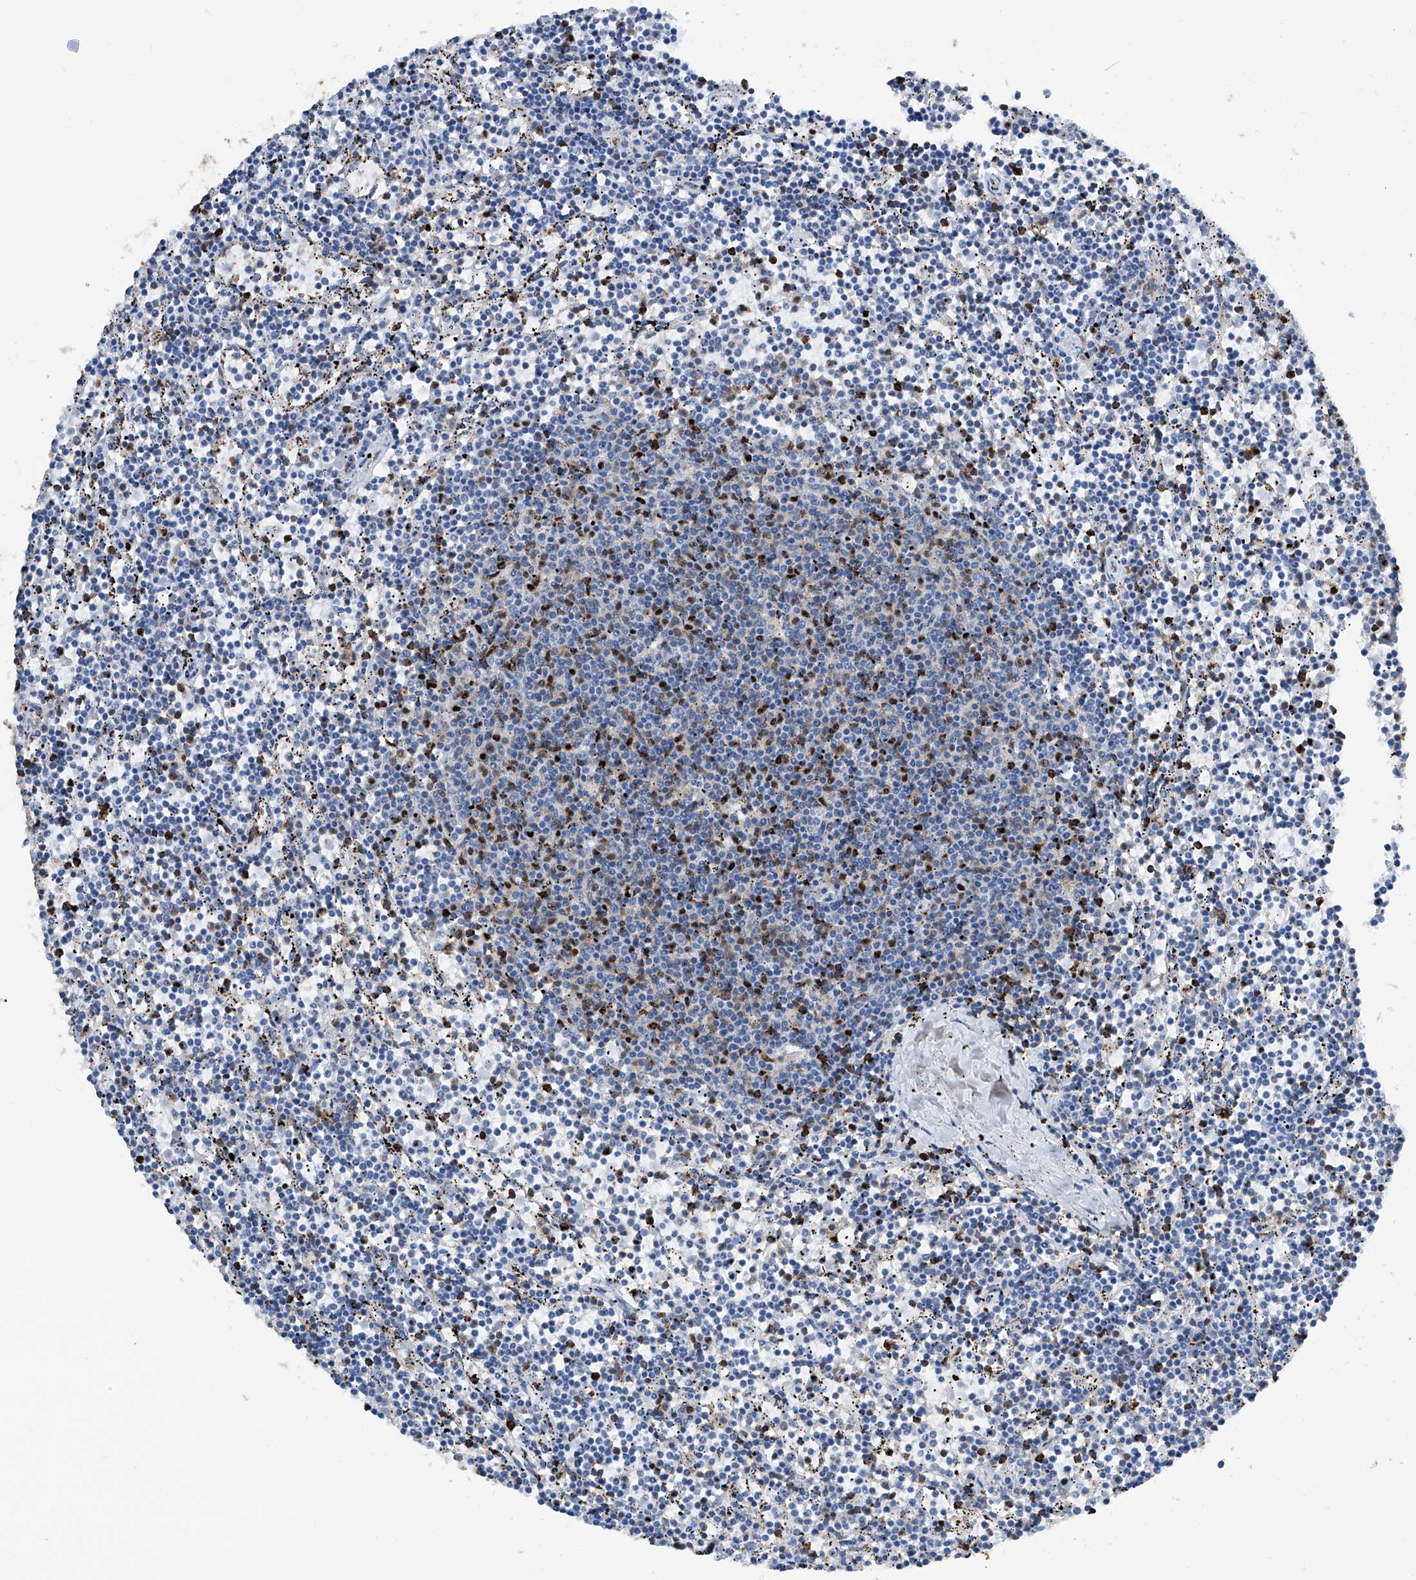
{"staining": {"intensity": "negative", "quantity": "none", "location": "none"}, "tissue": "lymphoma", "cell_type": "Tumor cells", "image_type": "cancer", "snomed": [{"axis": "morphology", "description": "Malignant lymphoma, non-Hodgkin's type, Low grade"}, {"axis": "topography", "description": "Spleen"}], "caption": "This is an immunohistochemistry photomicrograph of lymphoma. There is no expression in tumor cells.", "gene": "ZNF484", "patient": {"sex": "female", "age": 50}}